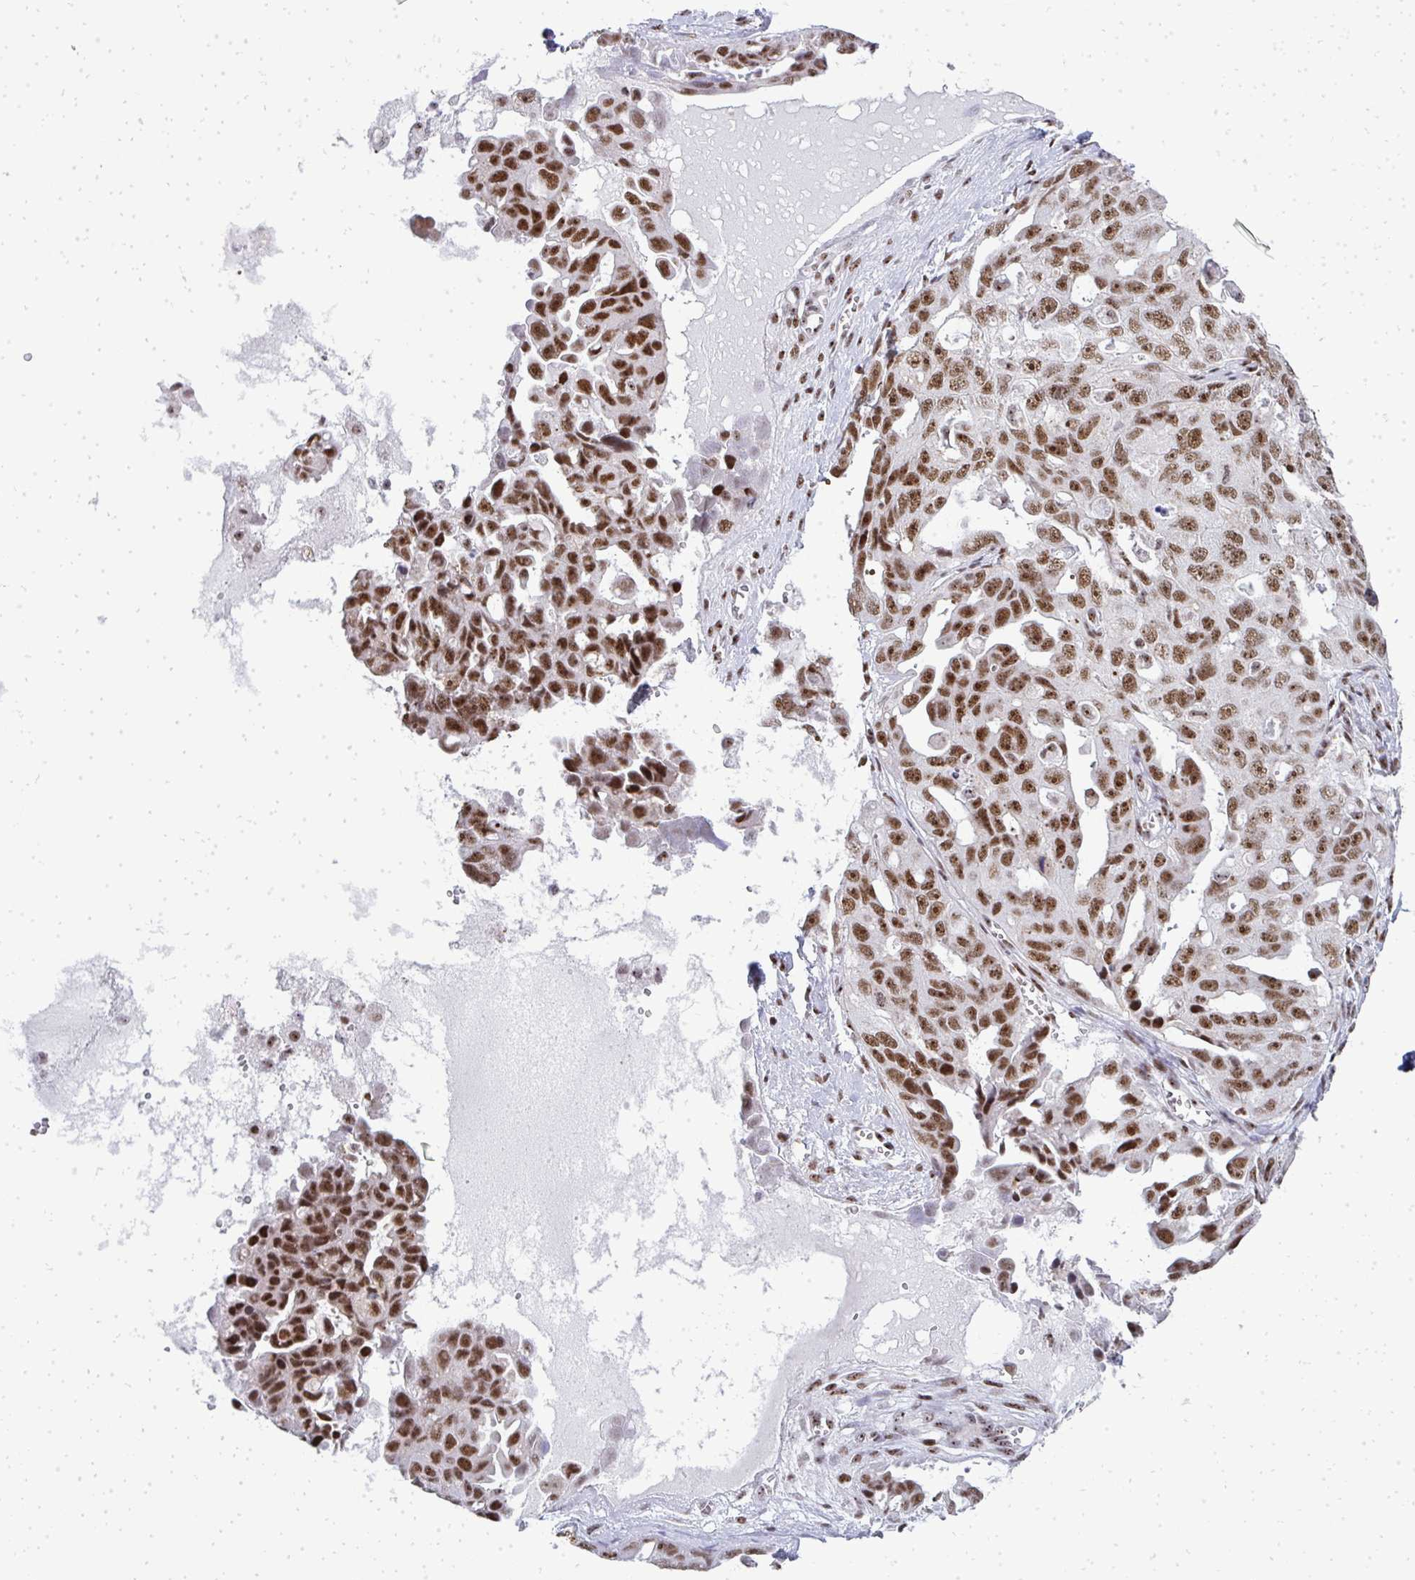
{"staining": {"intensity": "moderate", "quantity": ">75%", "location": "nuclear"}, "tissue": "ovarian cancer", "cell_type": "Tumor cells", "image_type": "cancer", "snomed": [{"axis": "morphology", "description": "Carcinoma, endometroid"}, {"axis": "topography", "description": "Ovary"}], "caption": "Tumor cells reveal medium levels of moderate nuclear expression in about >75% of cells in human ovarian cancer (endometroid carcinoma).", "gene": "SIRT7", "patient": {"sex": "female", "age": 70}}